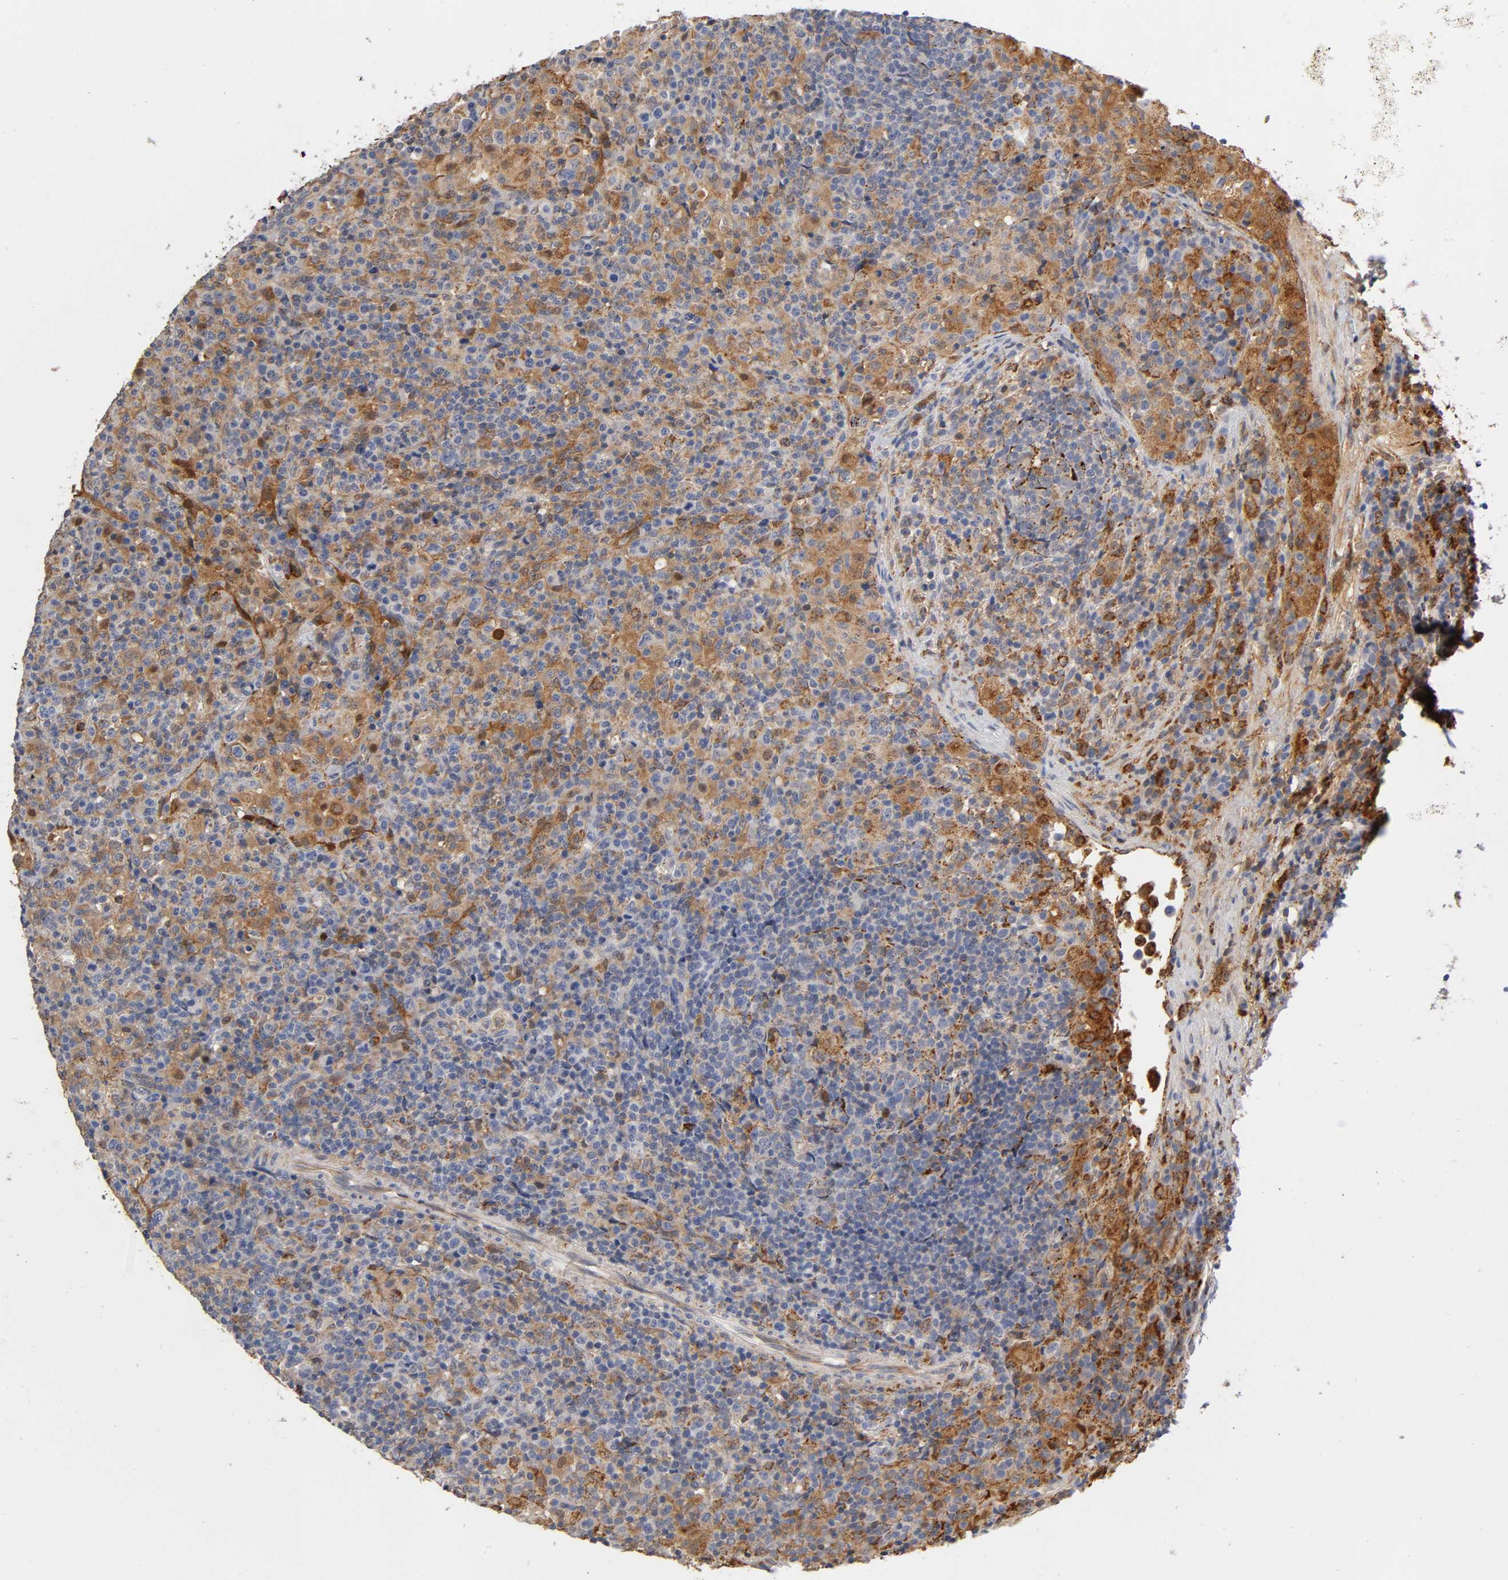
{"staining": {"intensity": "moderate", "quantity": ">75%", "location": "cytoplasmic/membranous"}, "tissue": "lymphoma", "cell_type": "Tumor cells", "image_type": "cancer", "snomed": [{"axis": "morphology", "description": "Hodgkin's disease, NOS"}, {"axis": "topography", "description": "Lymph node"}], "caption": "Human lymphoma stained with a brown dye exhibits moderate cytoplasmic/membranous positive positivity in approximately >75% of tumor cells.", "gene": "ISG15", "patient": {"sex": "male", "age": 65}}